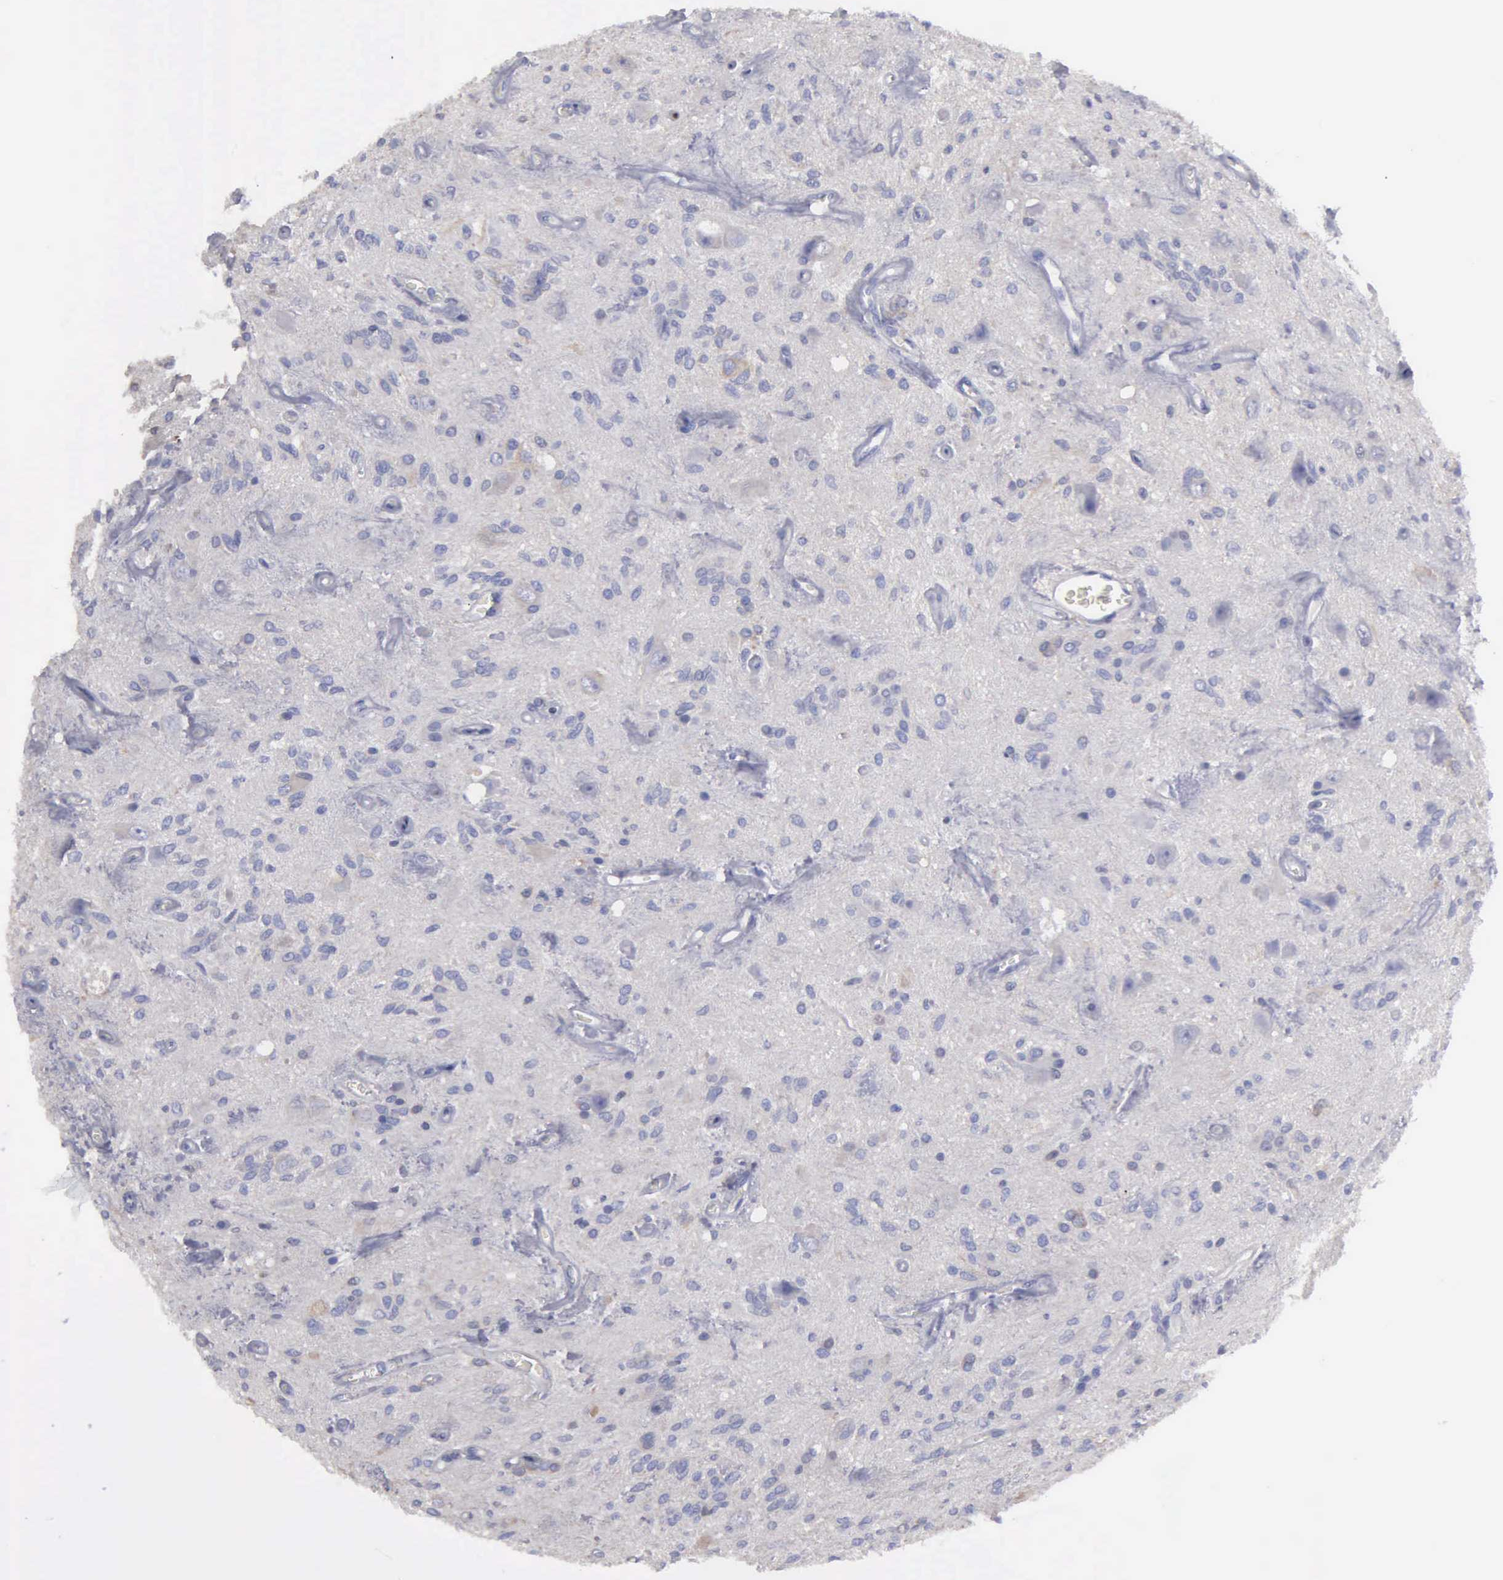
{"staining": {"intensity": "negative", "quantity": "none", "location": "none"}, "tissue": "glioma", "cell_type": "Tumor cells", "image_type": "cancer", "snomed": [{"axis": "morphology", "description": "Glioma, malignant, Low grade"}, {"axis": "topography", "description": "Brain"}], "caption": "DAB immunohistochemical staining of malignant low-grade glioma exhibits no significant expression in tumor cells.", "gene": "G6PD", "patient": {"sex": "female", "age": 15}}